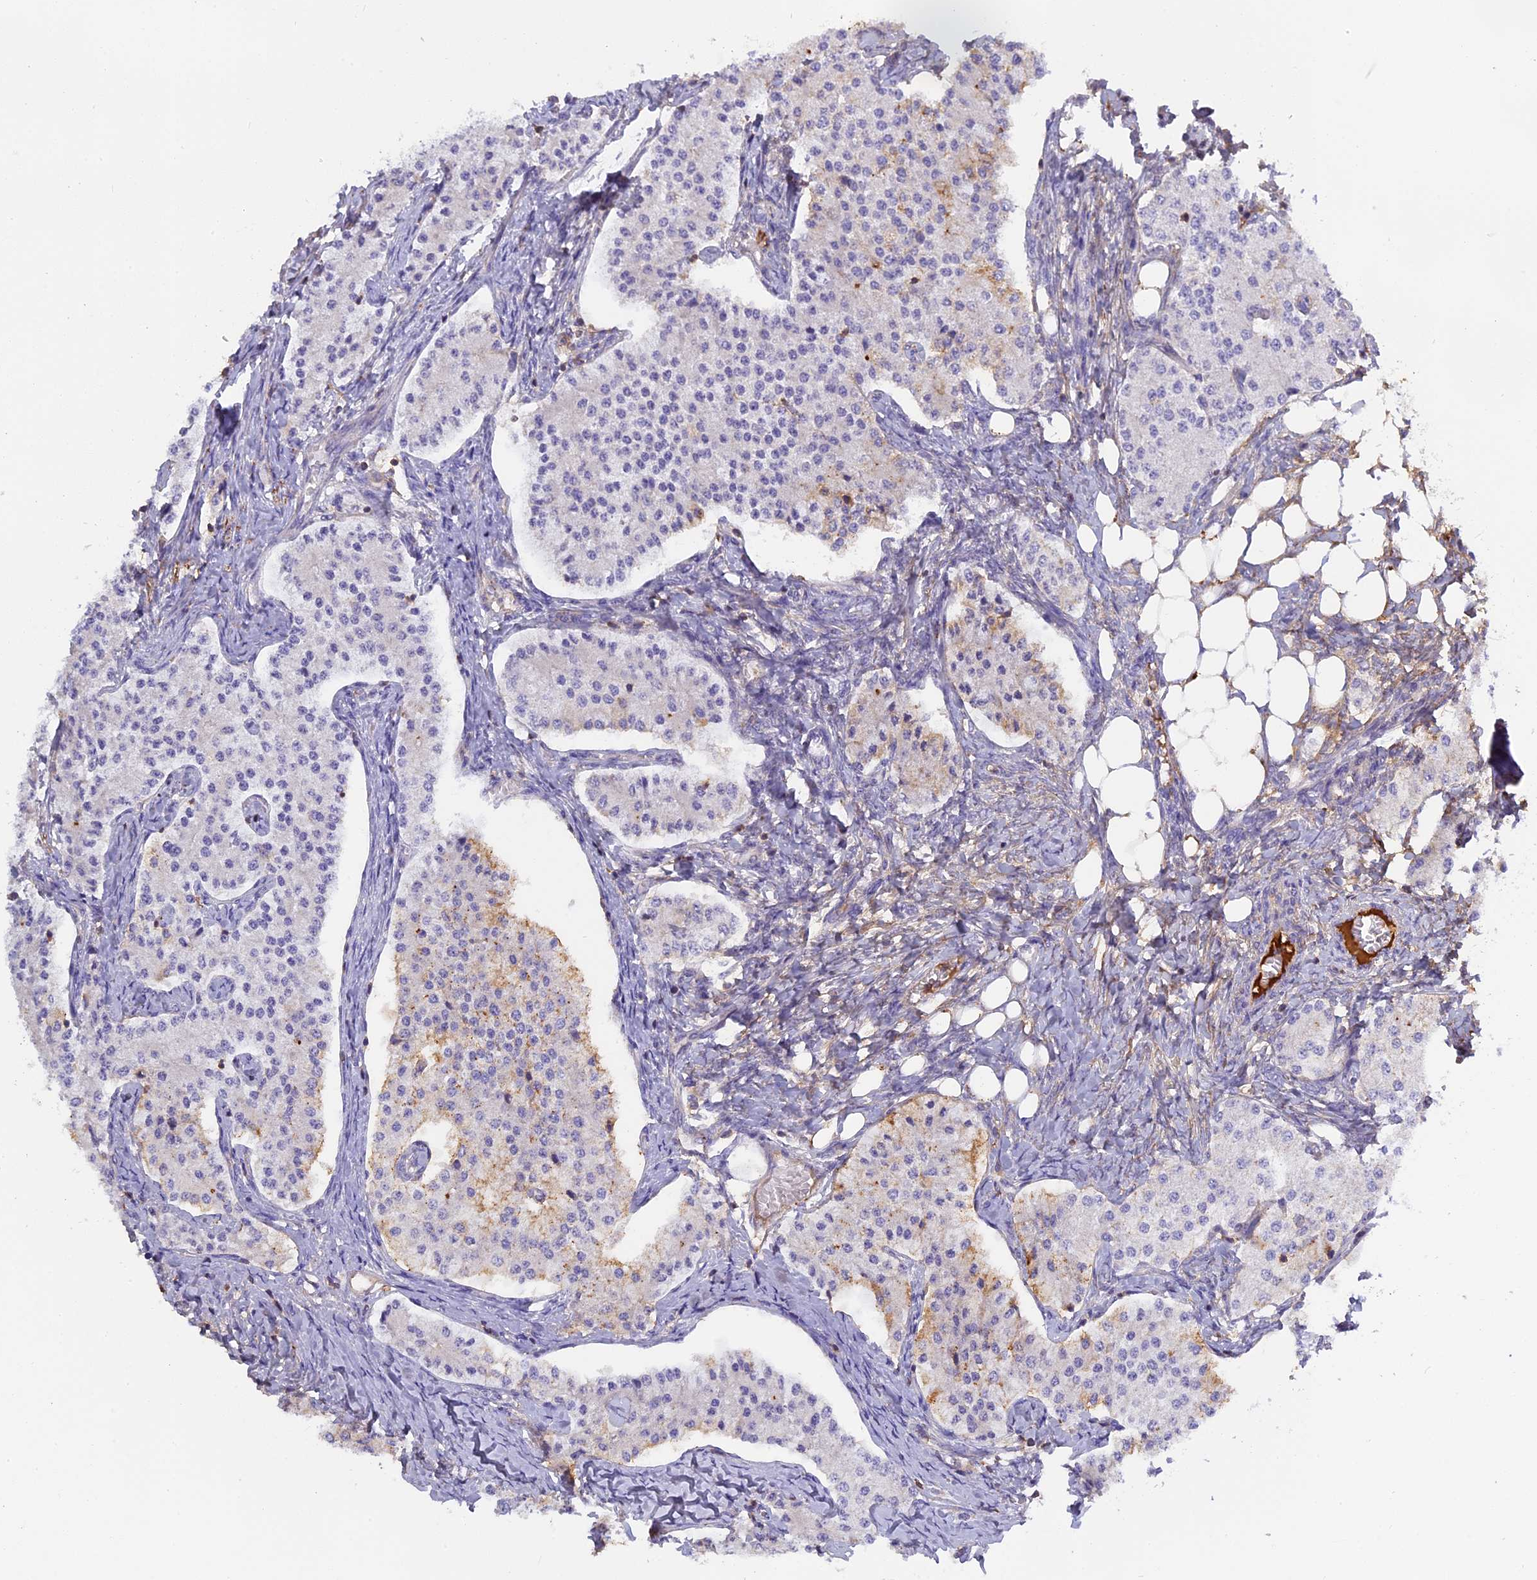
{"staining": {"intensity": "negative", "quantity": "none", "location": "none"}, "tissue": "carcinoid", "cell_type": "Tumor cells", "image_type": "cancer", "snomed": [{"axis": "morphology", "description": "Carcinoid, malignant, NOS"}, {"axis": "topography", "description": "Colon"}], "caption": "DAB immunohistochemical staining of human carcinoid (malignant) reveals no significant staining in tumor cells.", "gene": "CFAP119", "patient": {"sex": "female", "age": 52}}